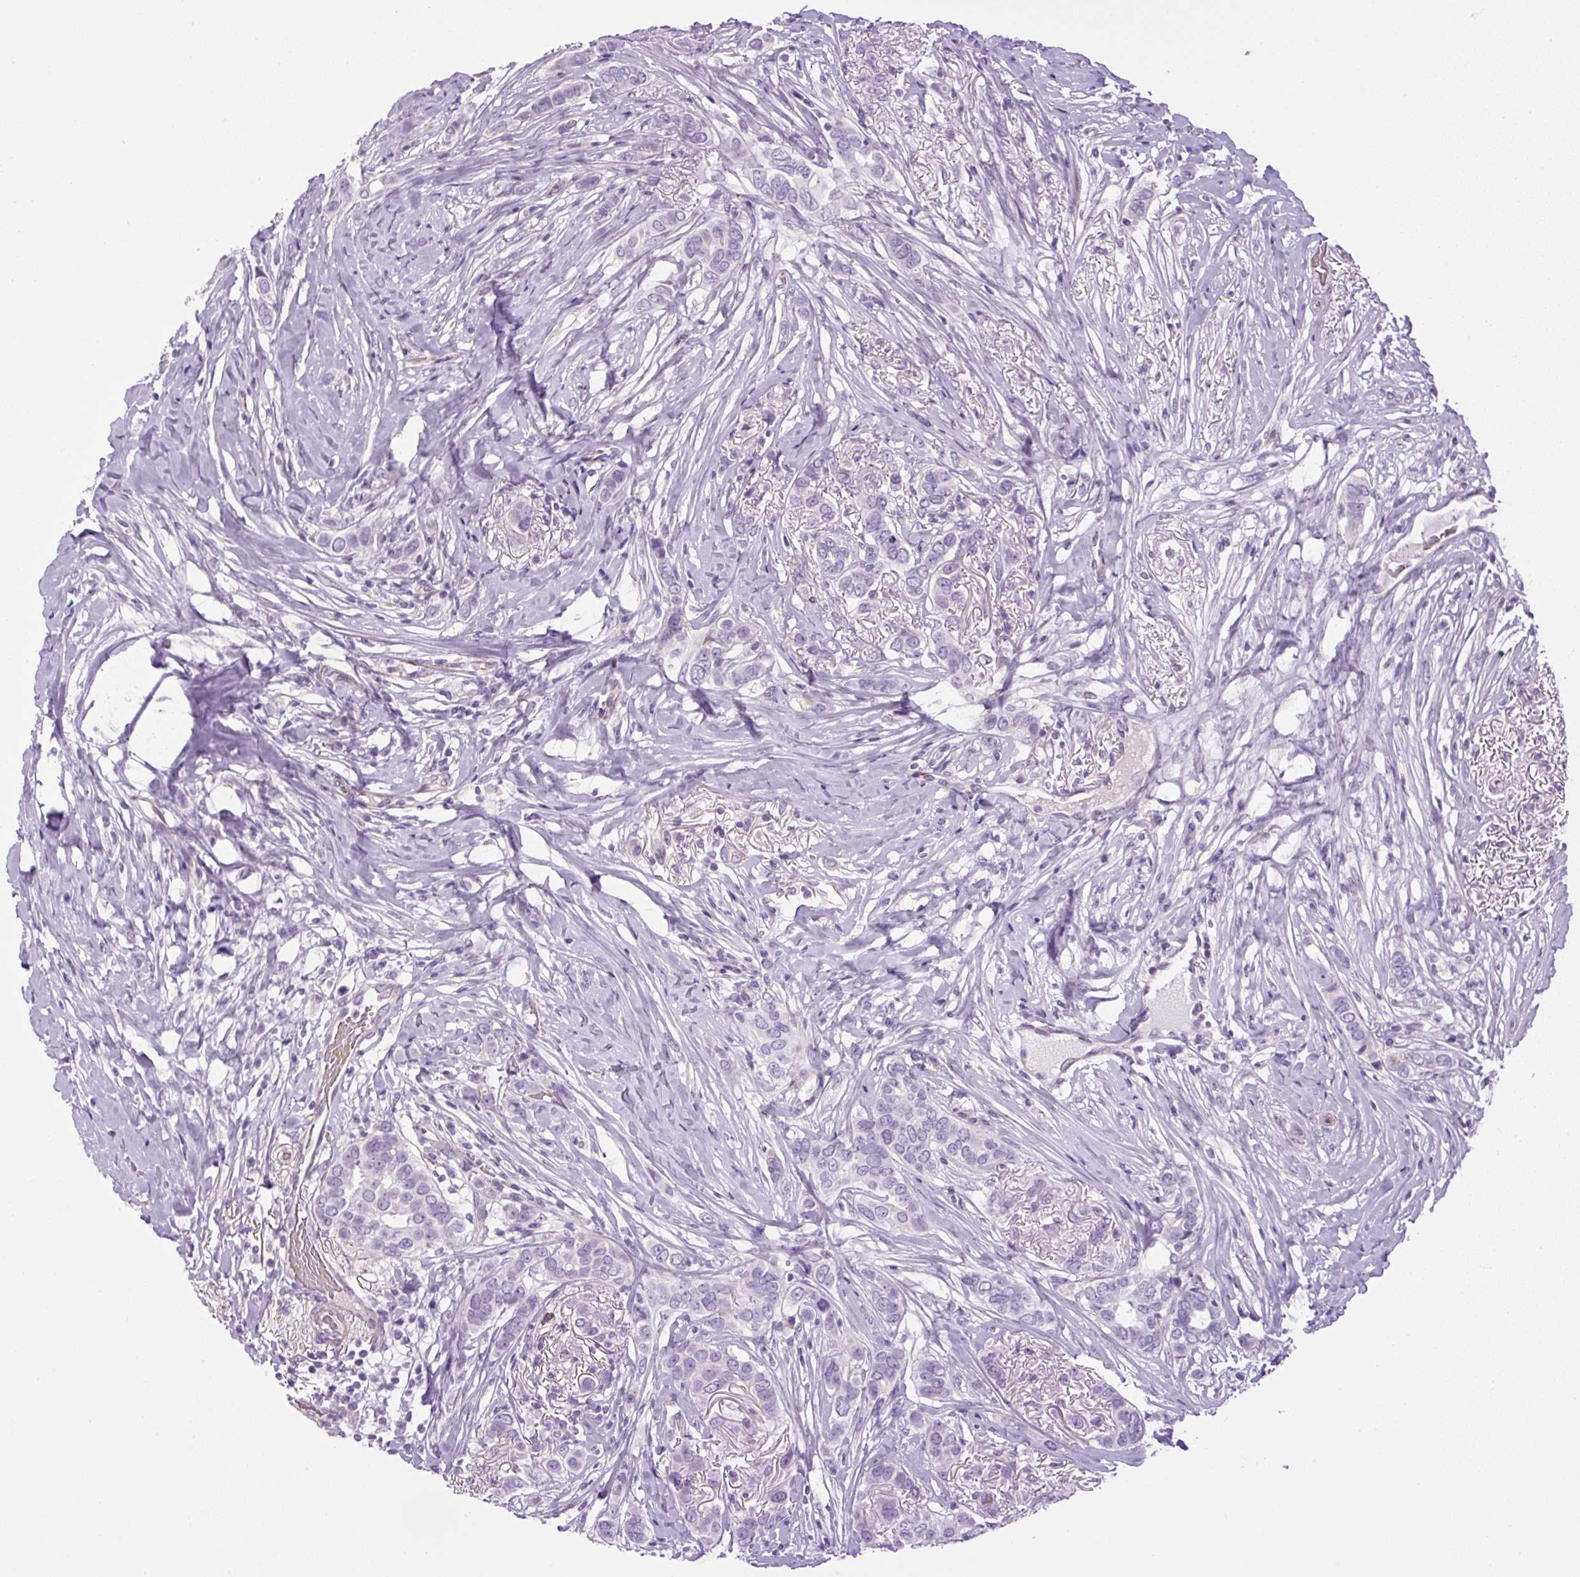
{"staining": {"intensity": "negative", "quantity": "none", "location": "none"}, "tissue": "breast cancer", "cell_type": "Tumor cells", "image_type": "cancer", "snomed": [{"axis": "morphology", "description": "Lobular carcinoma"}, {"axis": "topography", "description": "Breast"}], "caption": "There is no significant staining in tumor cells of breast cancer.", "gene": "VWA7", "patient": {"sex": "female", "age": 51}}